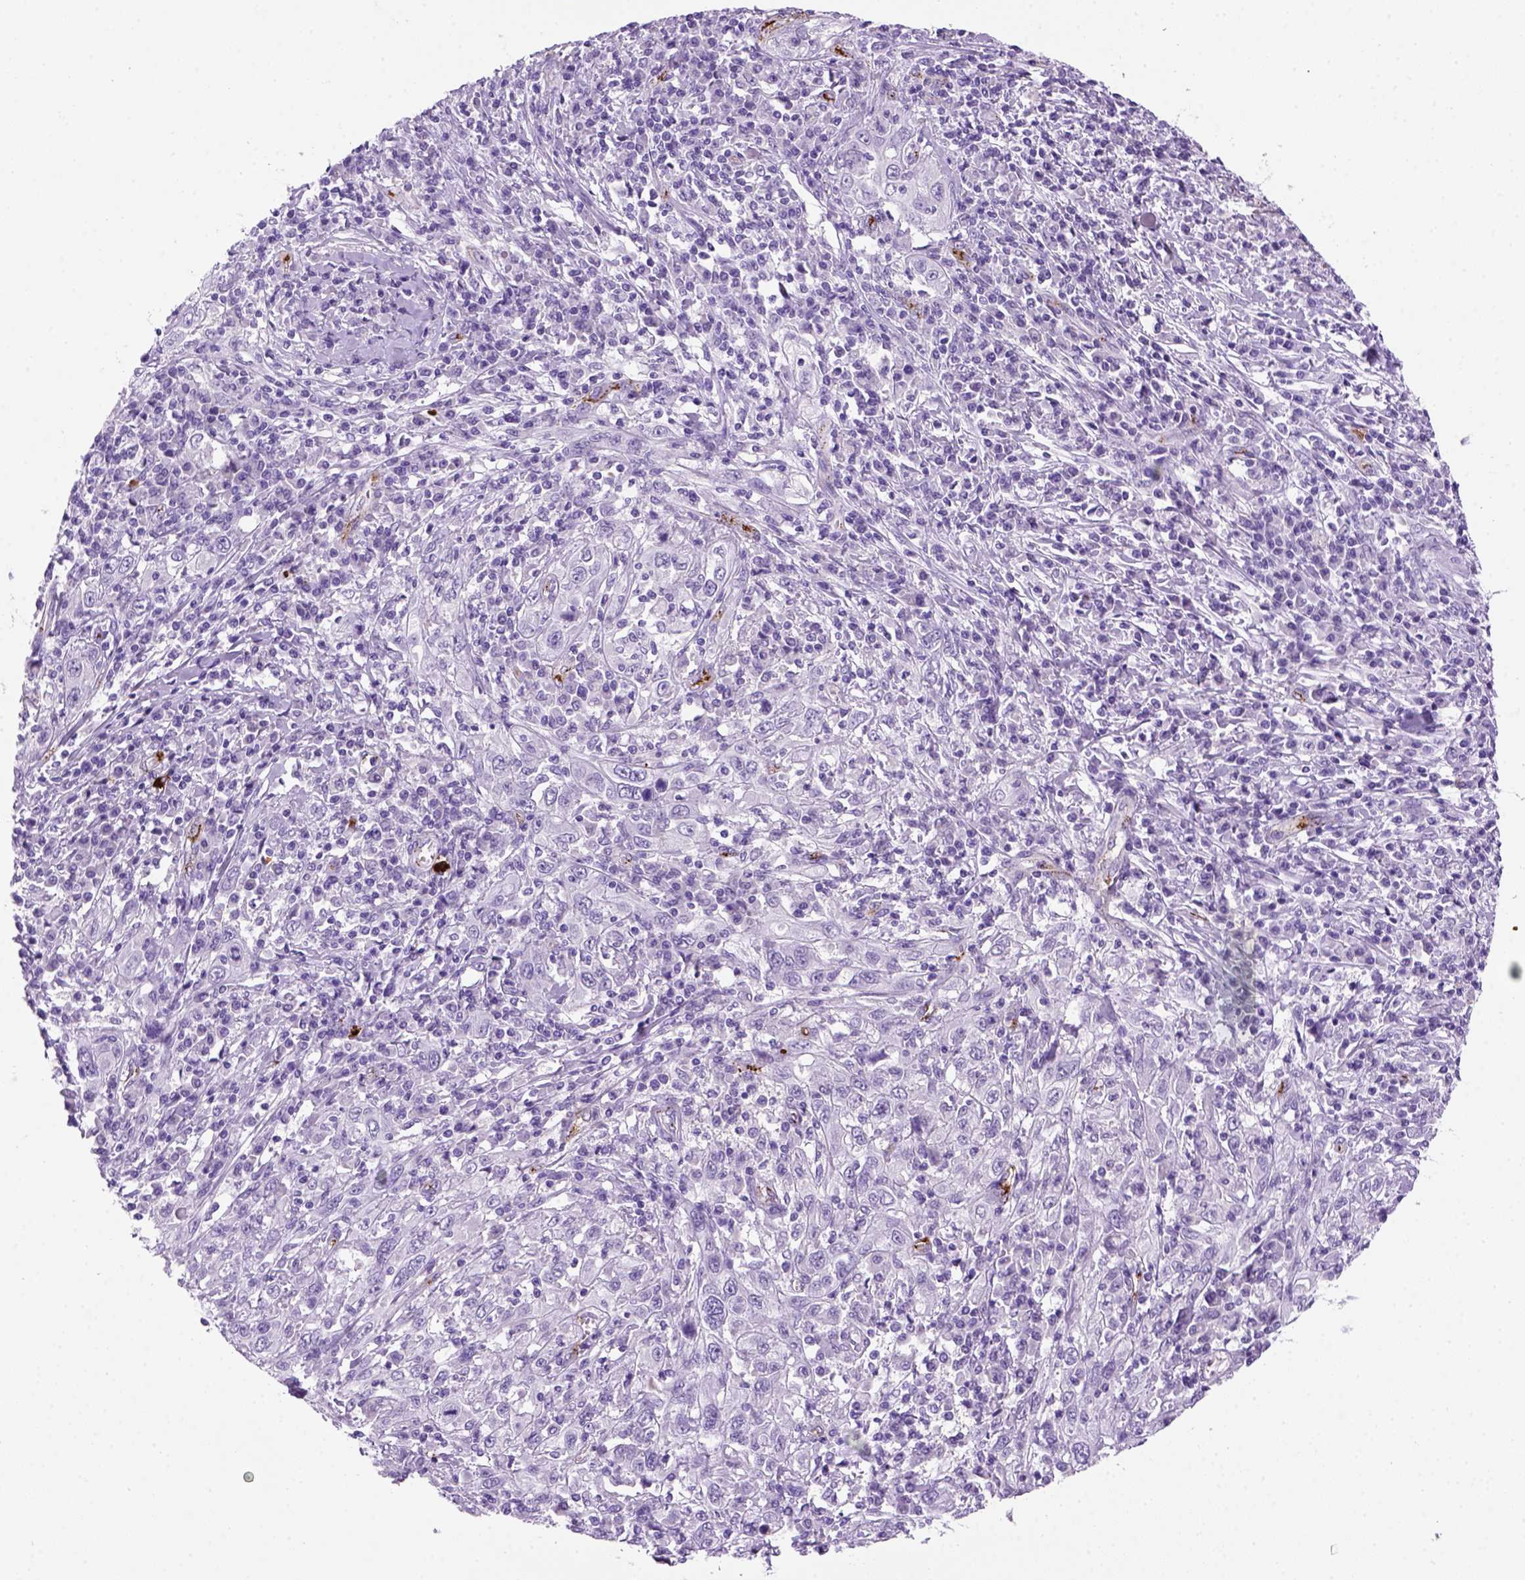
{"staining": {"intensity": "negative", "quantity": "none", "location": "none"}, "tissue": "cervical cancer", "cell_type": "Tumor cells", "image_type": "cancer", "snomed": [{"axis": "morphology", "description": "Squamous cell carcinoma, NOS"}, {"axis": "topography", "description": "Cervix"}], "caption": "The image shows no significant staining in tumor cells of cervical cancer (squamous cell carcinoma).", "gene": "VWF", "patient": {"sex": "female", "age": 46}}